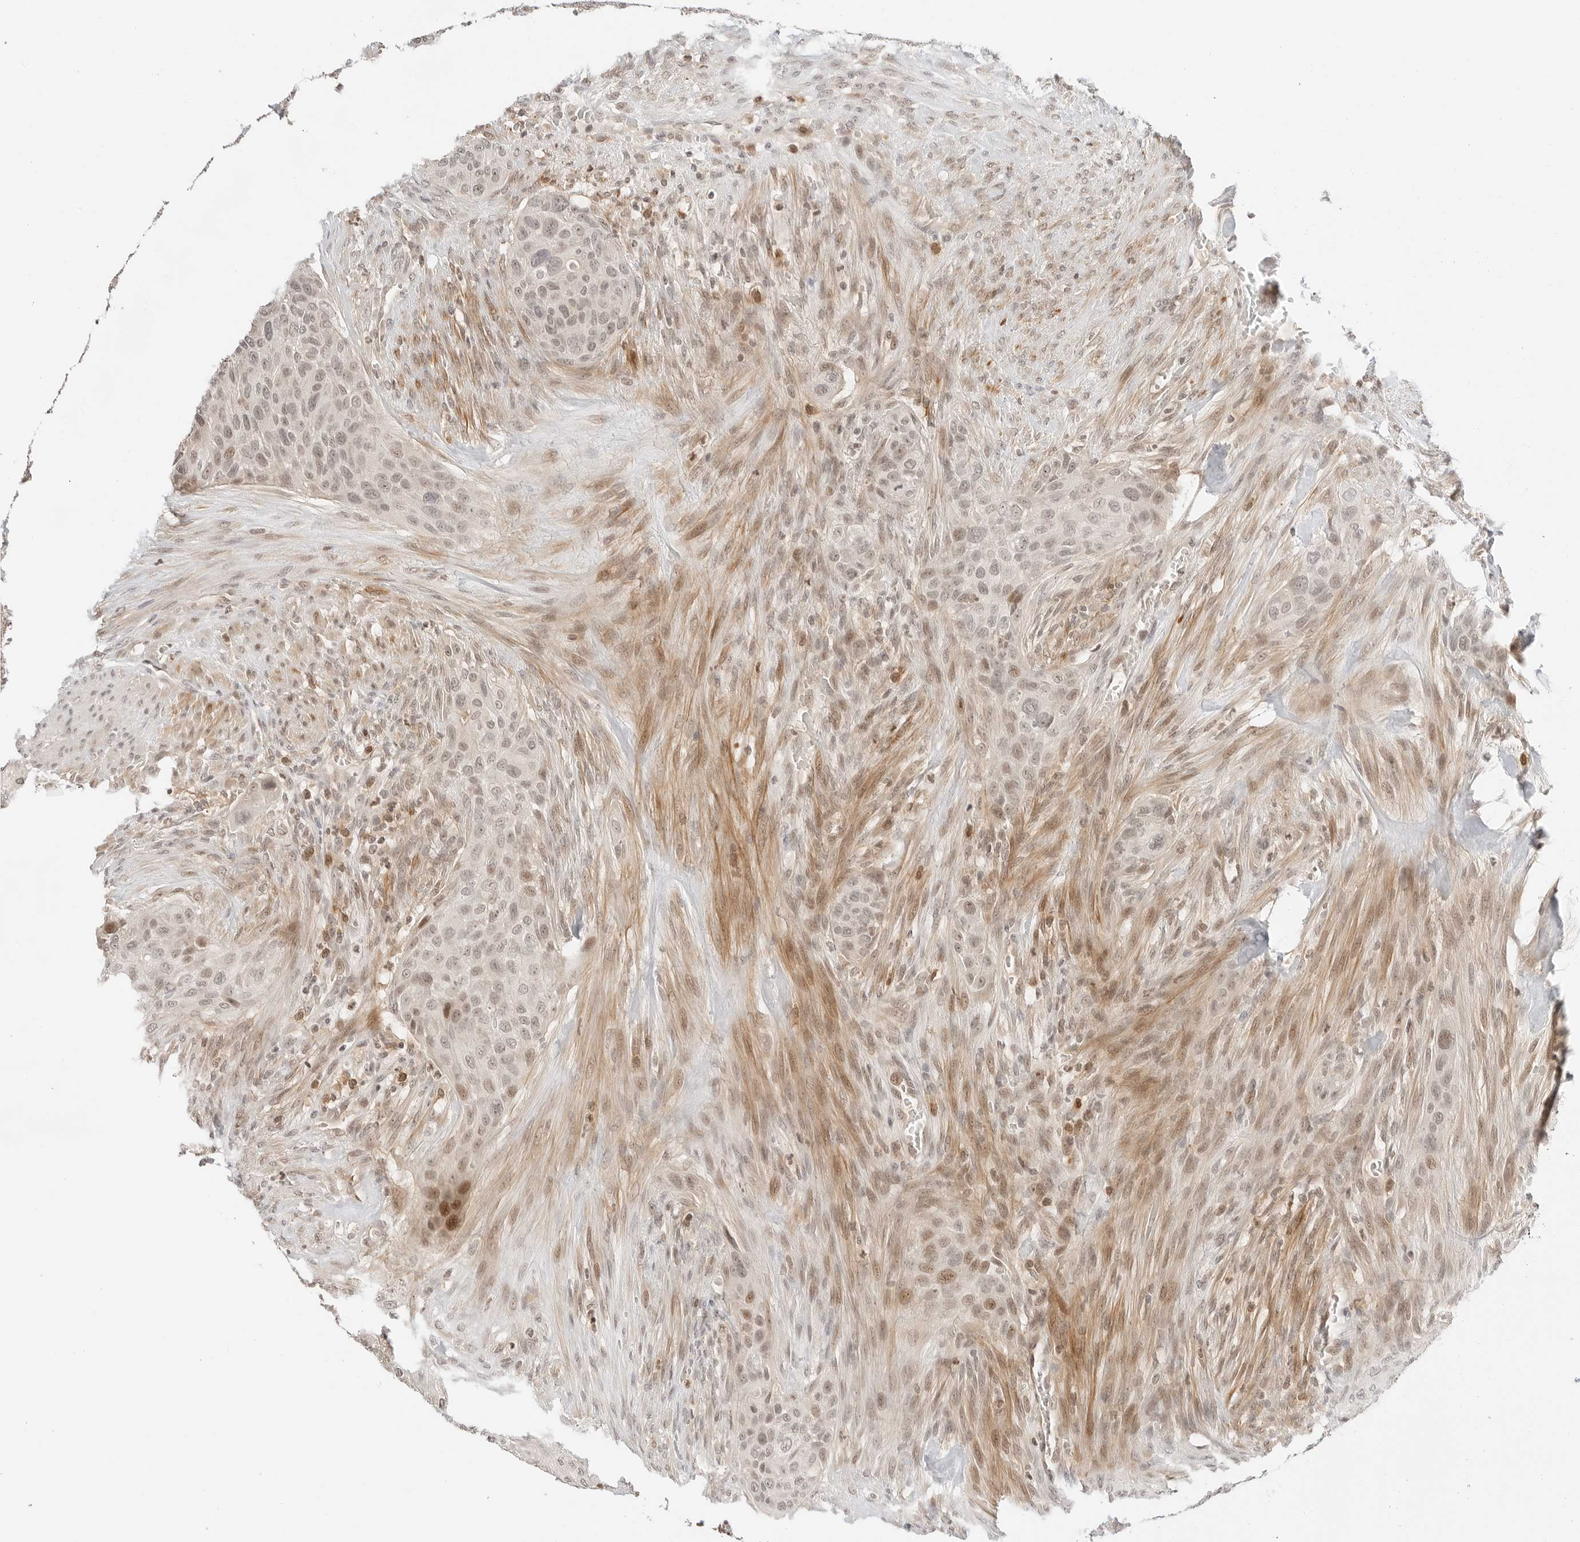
{"staining": {"intensity": "moderate", "quantity": "<25%", "location": "nuclear"}, "tissue": "urothelial cancer", "cell_type": "Tumor cells", "image_type": "cancer", "snomed": [{"axis": "morphology", "description": "Urothelial carcinoma, High grade"}, {"axis": "topography", "description": "Urinary bladder"}], "caption": "About <25% of tumor cells in human high-grade urothelial carcinoma demonstrate moderate nuclear protein staining as visualized by brown immunohistochemical staining.", "gene": "RPS6KL1", "patient": {"sex": "male", "age": 35}}